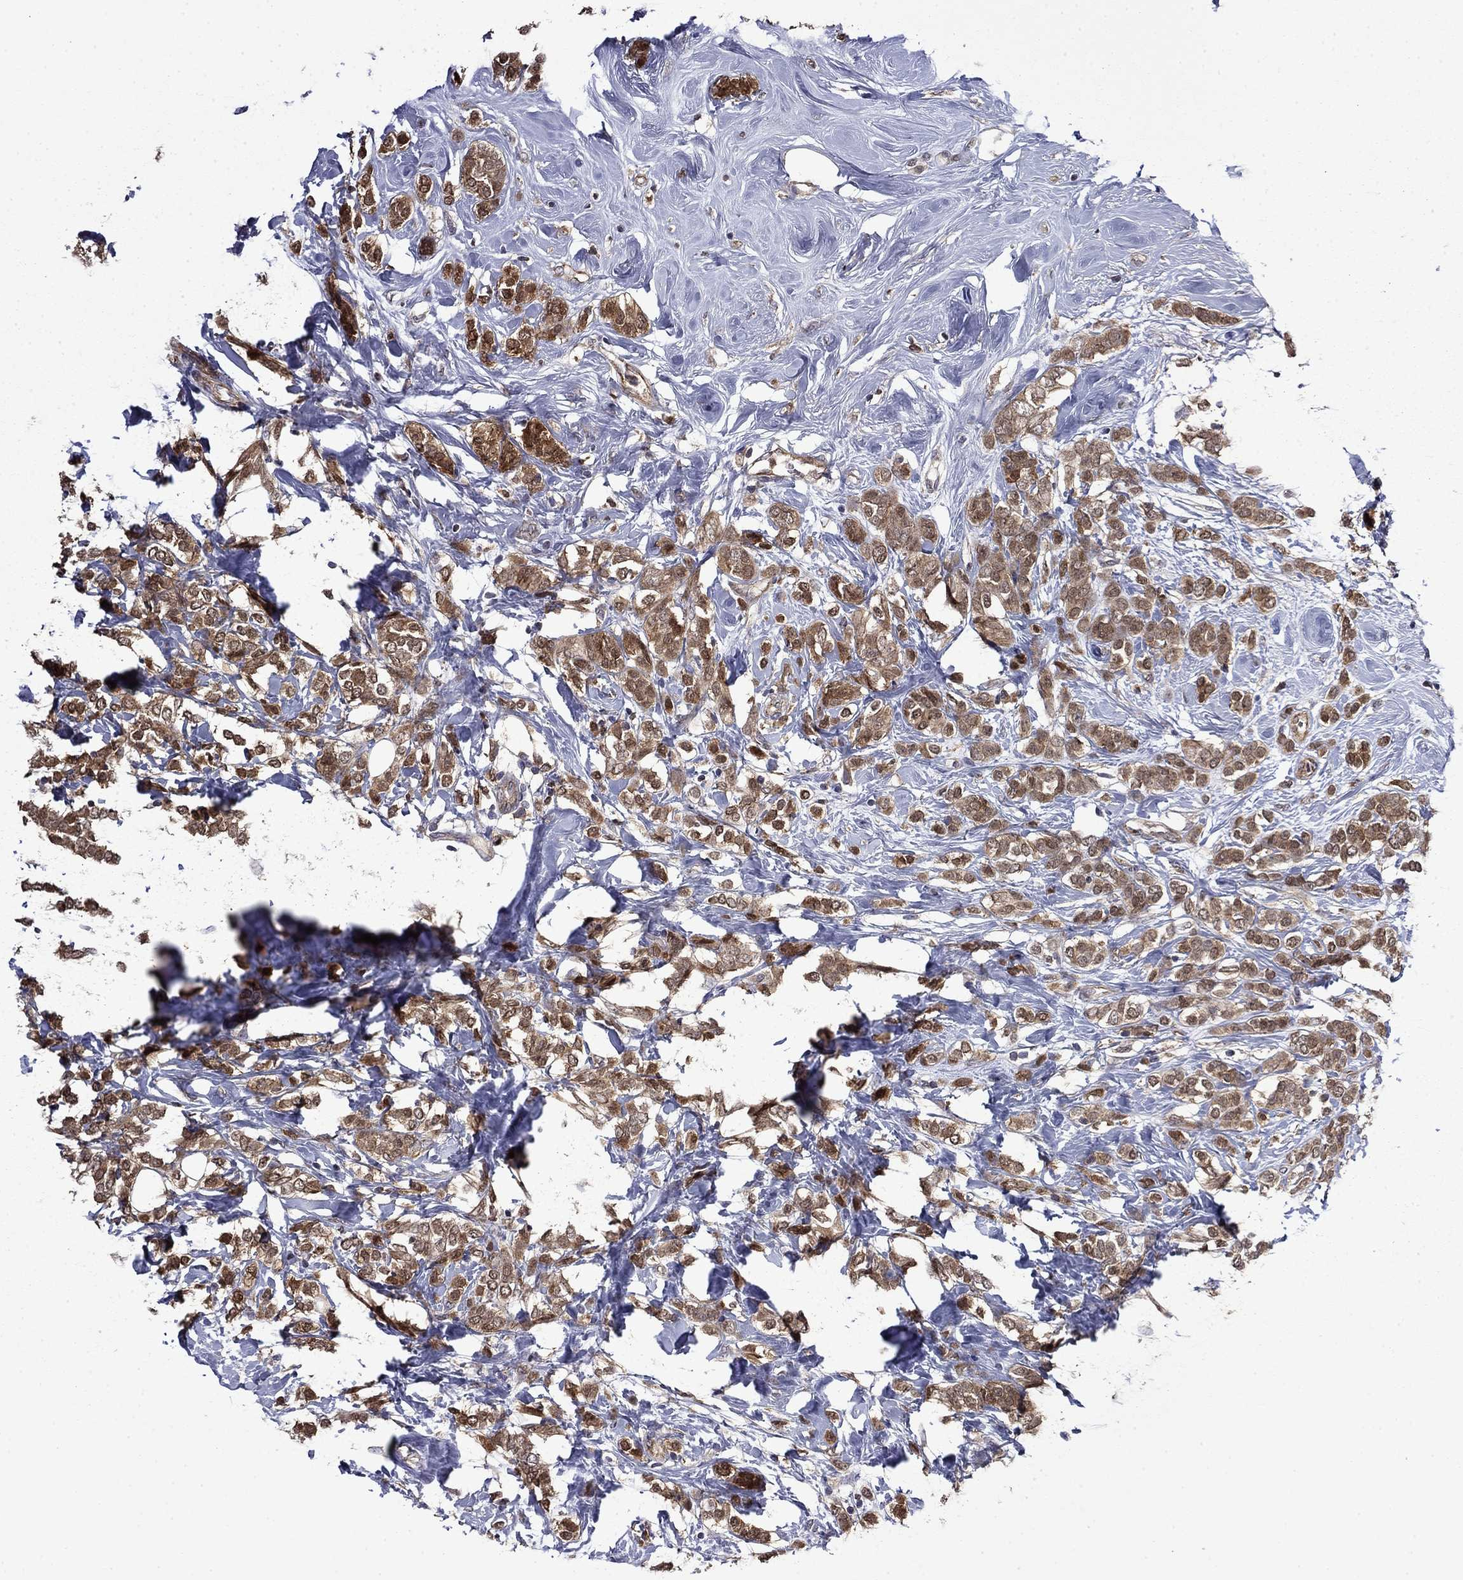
{"staining": {"intensity": "moderate", "quantity": ">75%", "location": "cytoplasmic/membranous"}, "tissue": "breast cancer", "cell_type": "Tumor cells", "image_type": "cancer", "snomed": [{"axis": "morphology", "description": "Lobular carcinoma"}, {"axis": "topography", "description": "Breast"}], "caption": "Immunohistochemistry (IHC) histopathology image of breast cancer (lobular carcinoma) stained for a protein (brown), which exhibits medium levels of moderate cytoplasmic/membranous expression in approximately >75% of tumor cells.", "gene": "TPMT", "patient": {"sex": "female", "age": 49}}